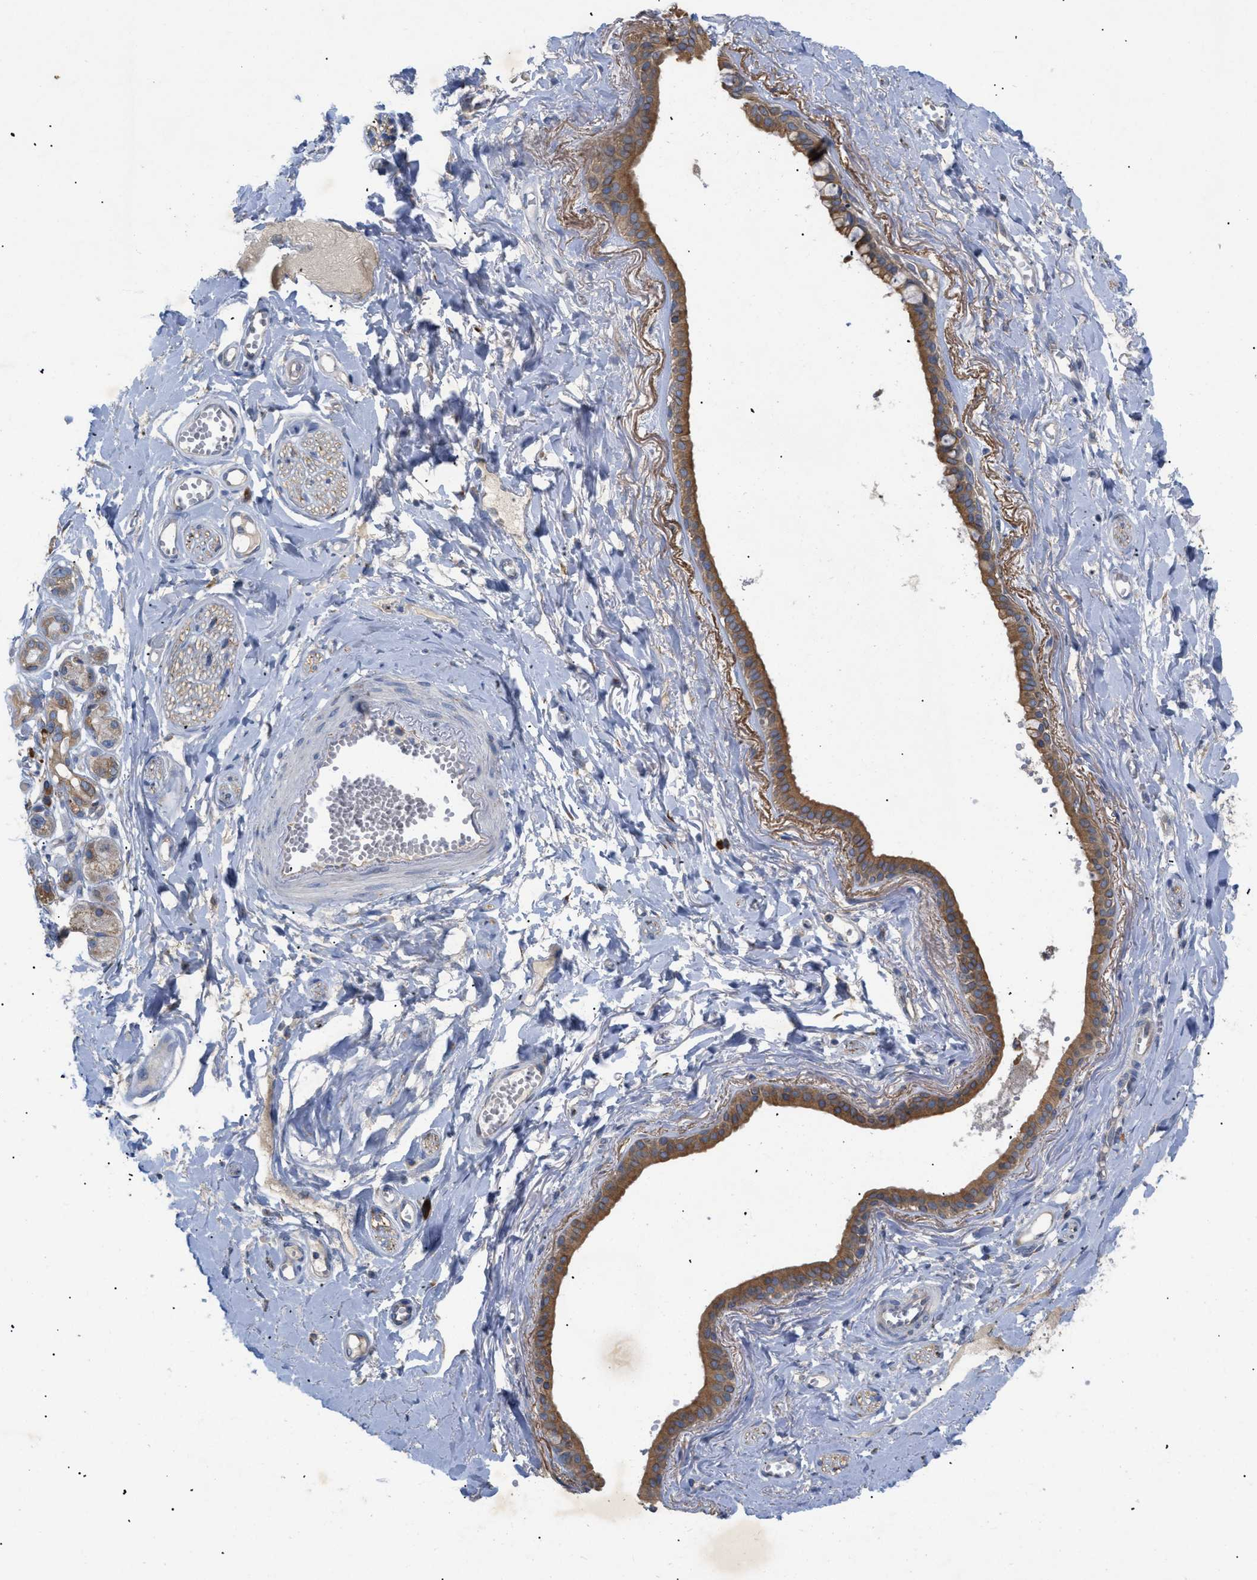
{"staining": {"intensity": "negative", "quantity": "none", "location": "none"}, "tissue": "adipose tissue", "cell_type": "Adipocytes", "image_type": "normal", "snomed": [{"axis": "morphology", "description": "Normal tissue, NOS"}, {"axis": "morphology", "description": "Inflammation, NOS"}, {"axis": "topography", "description": "Salivary gland"}, {"axis": "topography", "description": "Peripheral nerve tissue"}], "caption": "Adipose tissue was stained to show a protein in brown. There is no significant staining in adipocytes. (DAB immunohistochemistry with hematoxylin counter stain).", "gene": "SLC50A1", "patient": {"sex": "female", "age": 75}}